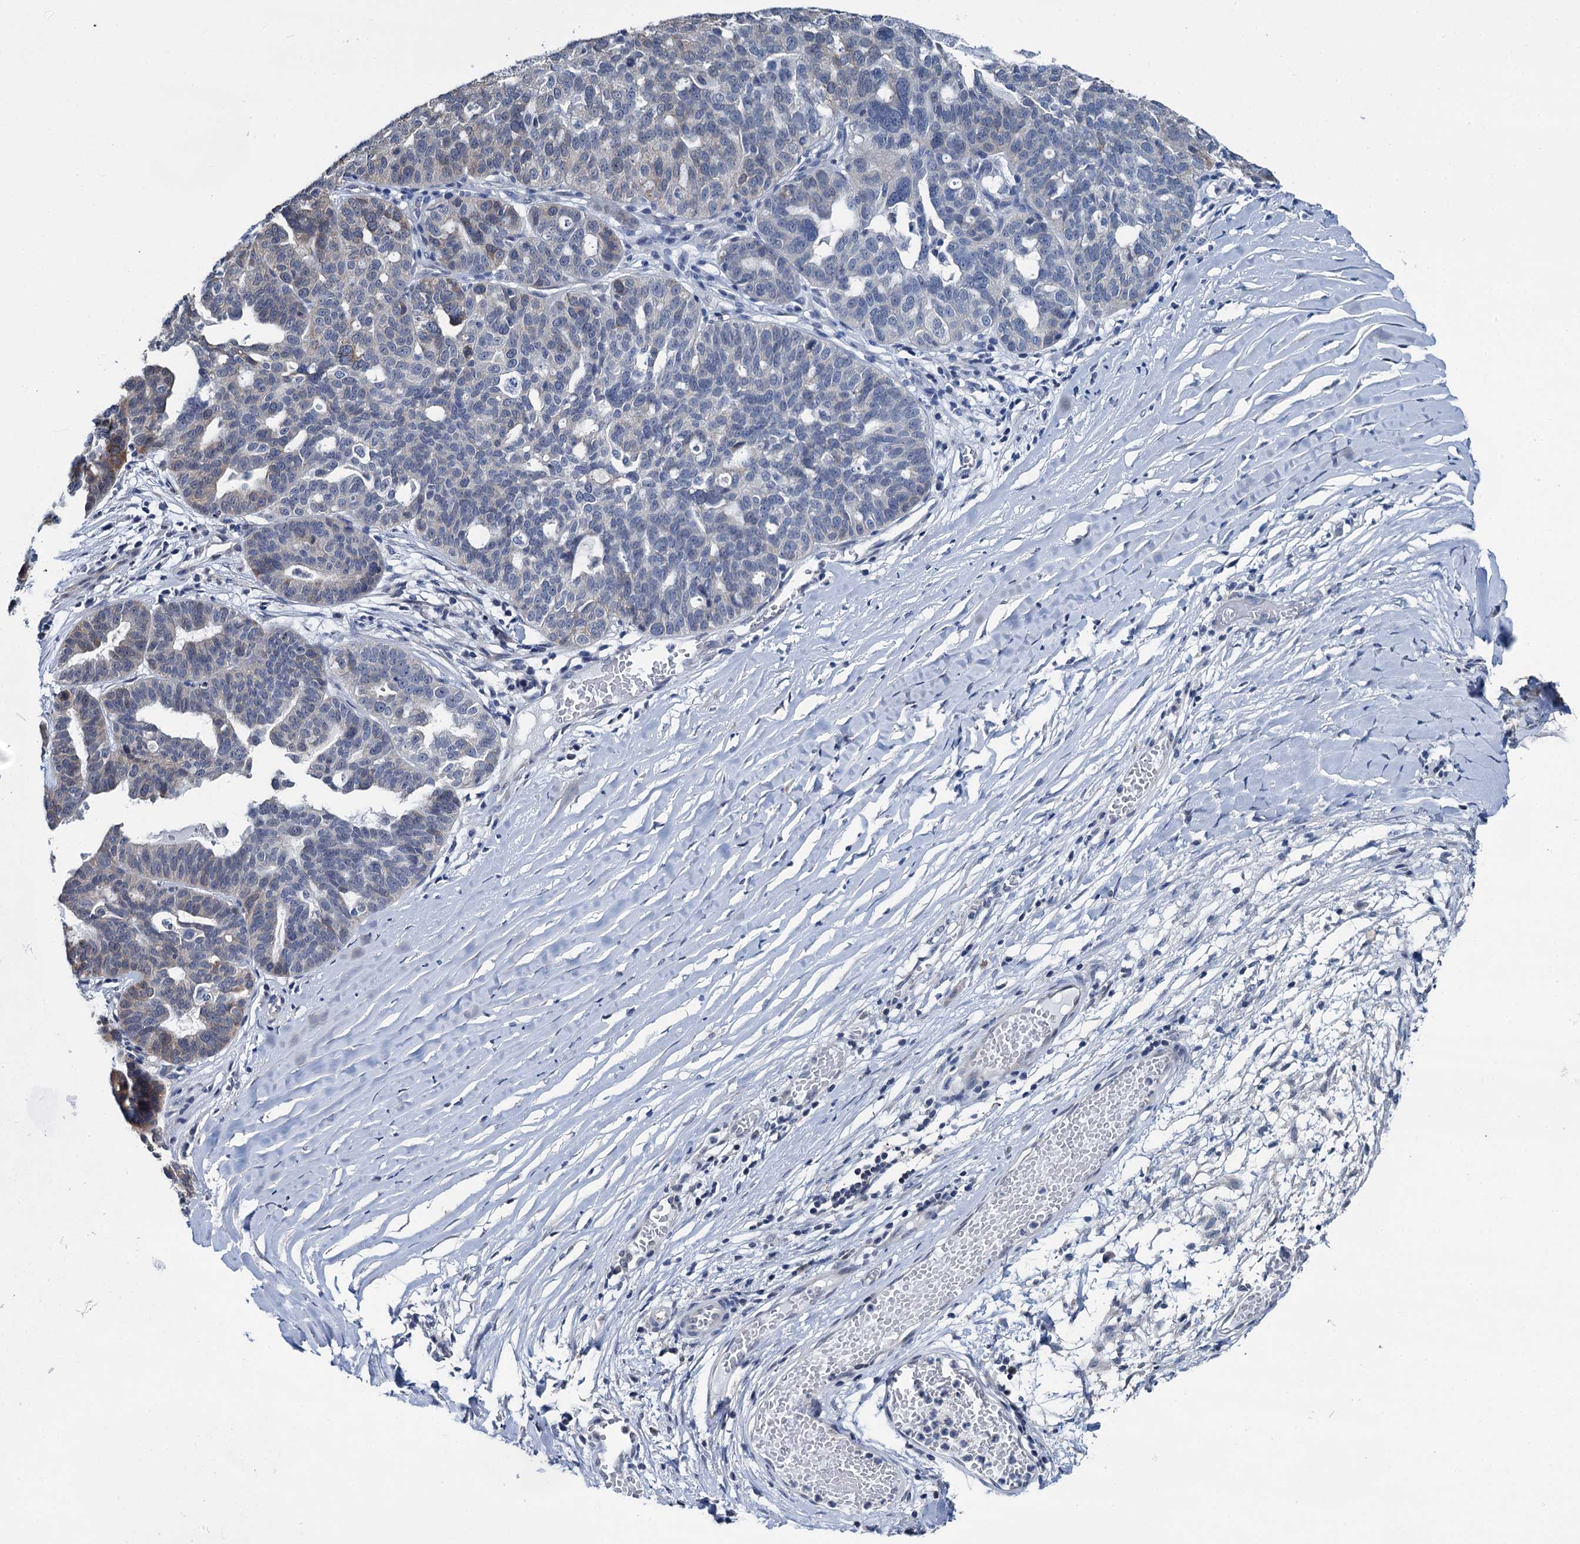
{"staining": {"intensity": "weak", "quantity": "<25%", "location": "cytoplasmic/membranous"}, "tissue": "ovarian cancer", "cell_type": "Tumor cells", "image_type": "cancer", "snomed": [{"axis": "morphology", "description": "Cystadenocarcinoma, serous, NOS"}, {"axis": "topography", "description": "Ovary"}], "caption": "Immunohistochemistry histopathology image of neoplastic tissue: human ovarian serous cystadenocarcinoma stained with DAB displays no significant protein expression in tumor cells.", "gene": "MIOX", "patient": {"sex": "female", "age": 59}}